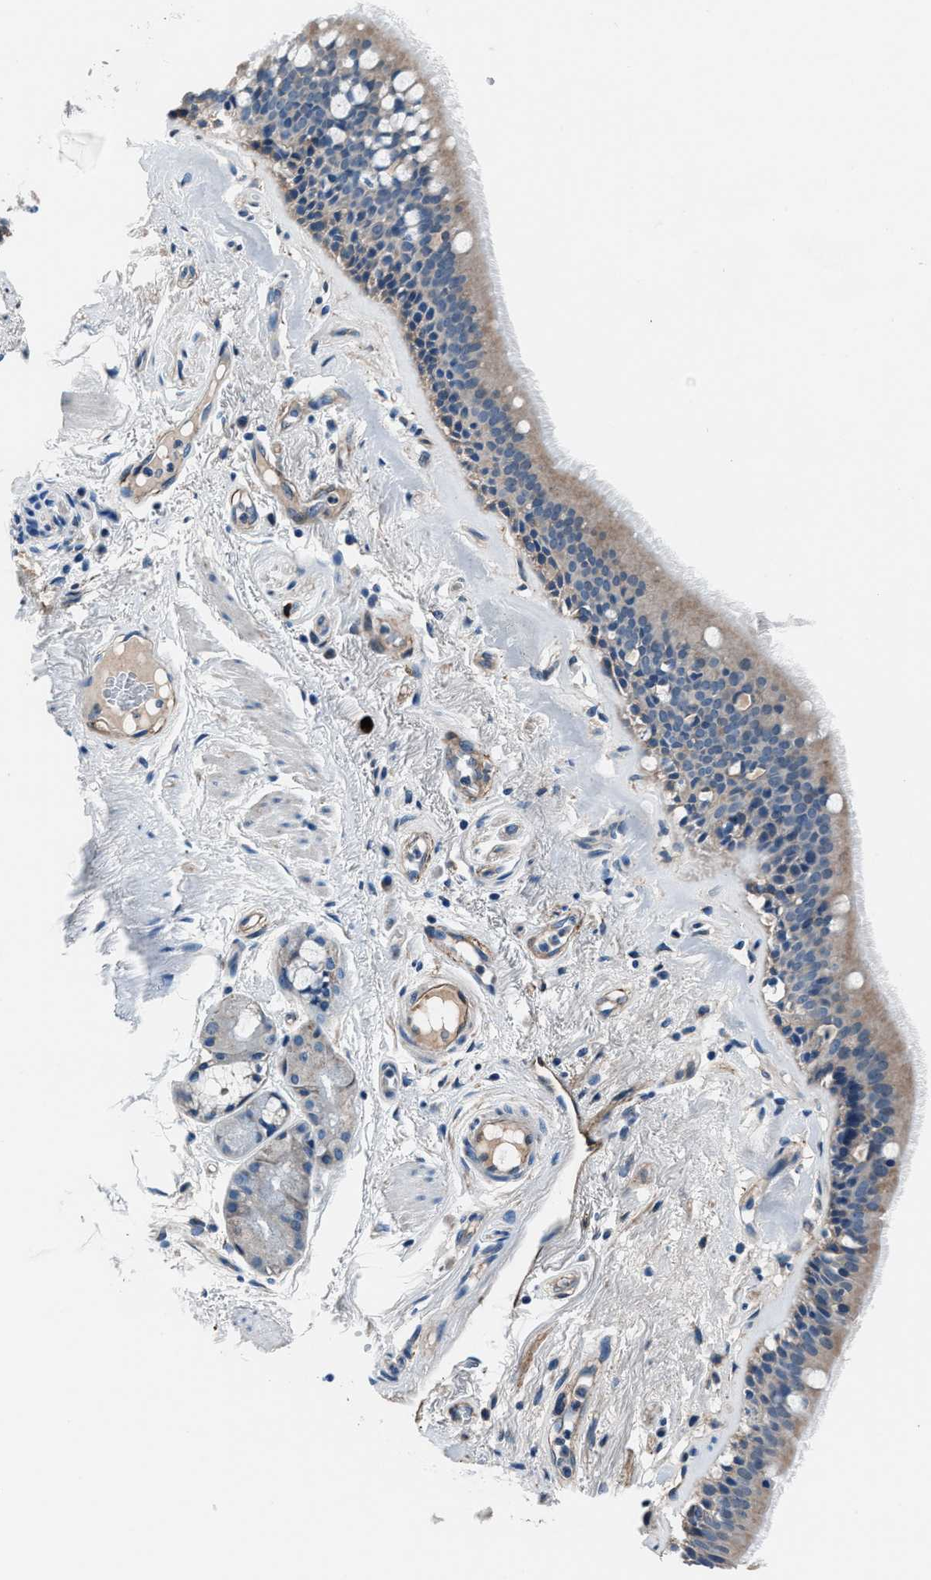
{"staining": {"intensity": "weak", "quantity": "25%-75%", "location": "cytoplasmic/membranous"}, "tissue": "bronchus", "cell_type": "Respiratory epithelial cells", "image_type": "normal", "snomed": [{"axis": "morphology", "description": "Normal tissue, NOS"}, {"axis": "topography", "description": "Cartilage tissue"}], "caption": "Immunohistochemical staining of unremarkable human bronchus reveals low levels of weak cytoplasmic/membranous staining in approximately 25%-75% of respiratory epithelial cells.", "gene": "PRTFDC1", "patient": {"sex": "female", "age": 63}}